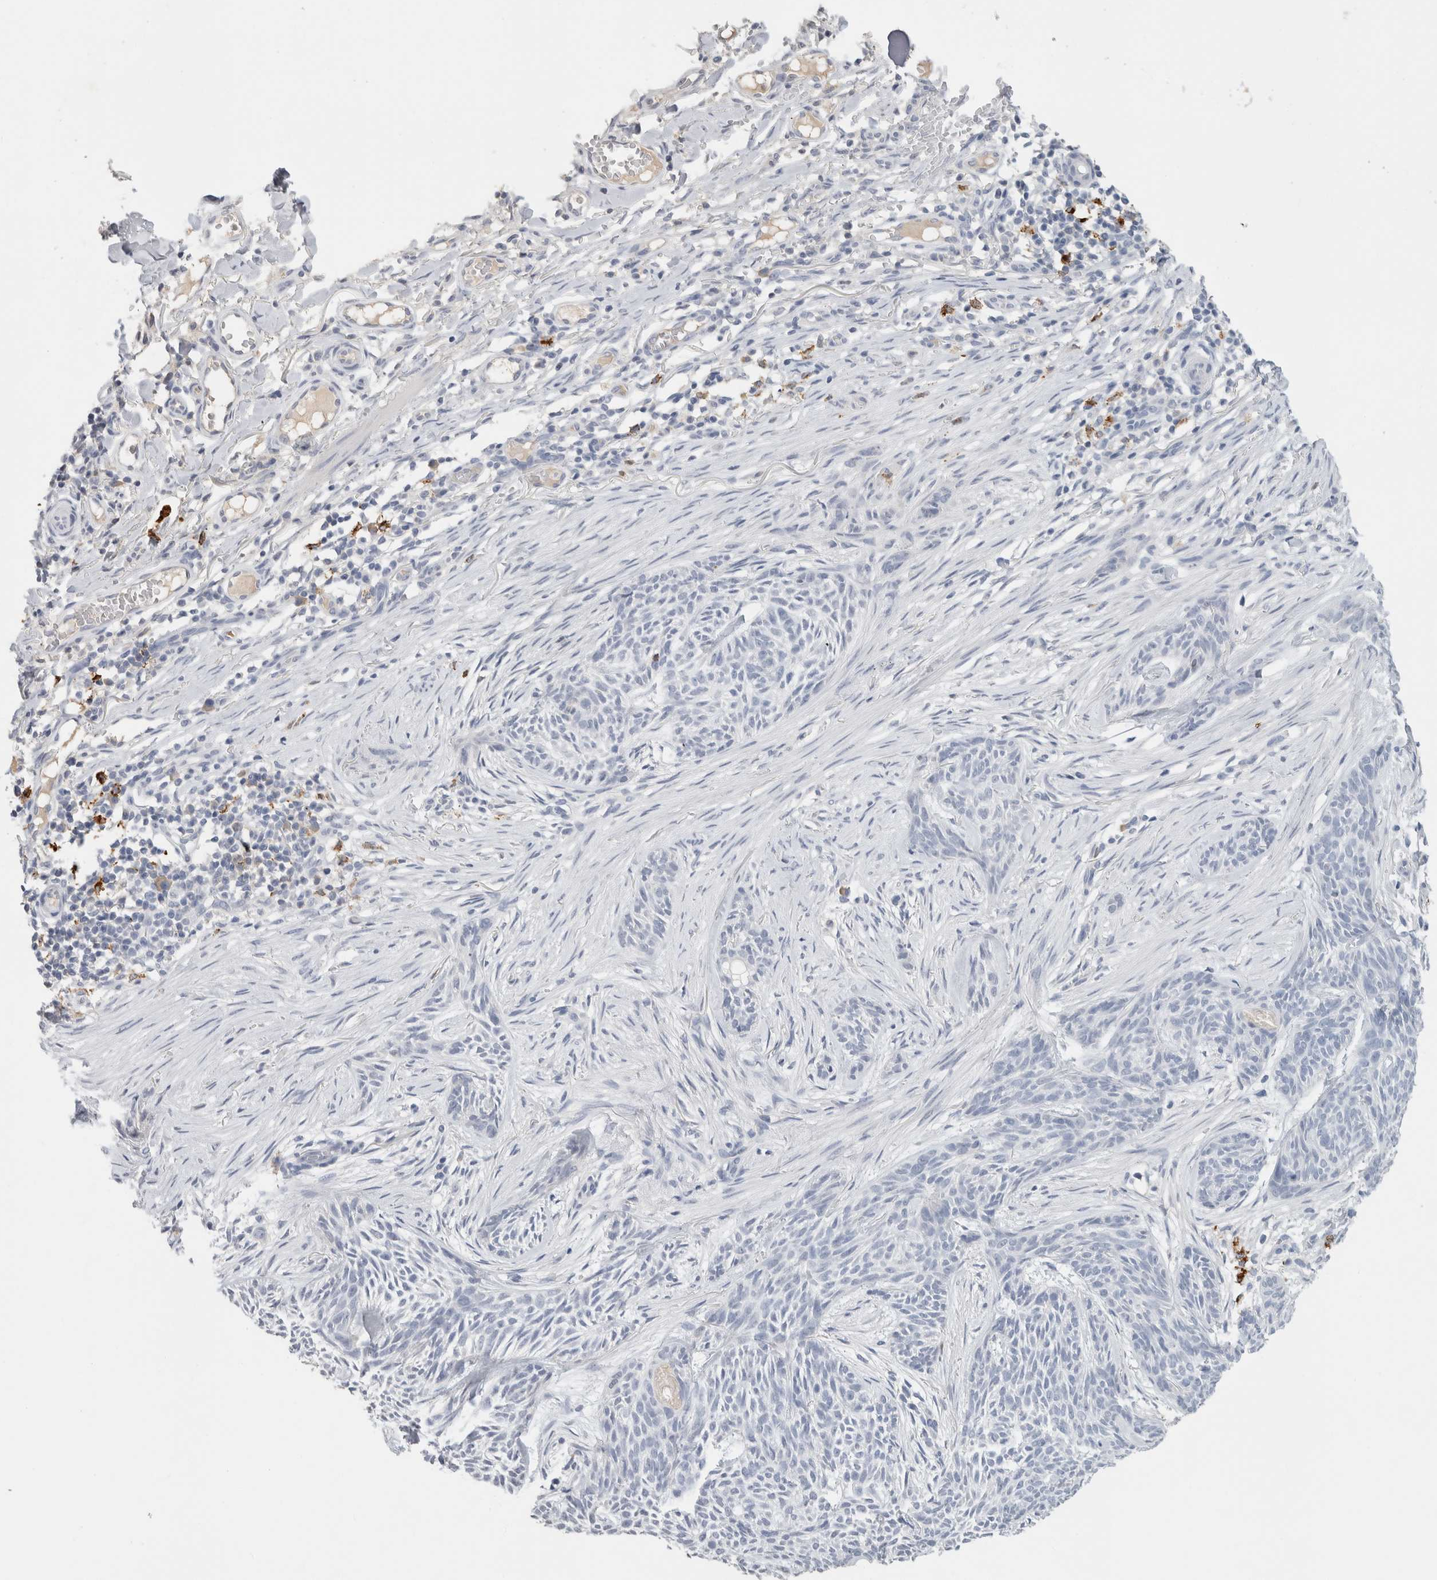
{"staining": {"intensity": "negative", "quantity": "none", "location": "none"}, "tissue": "skin cancer", "cell_type": "Tumor cells", "image_type": "cancer", "snomed": [{"axis": "morphology", "description": "Basal cell carcinoma"}, {"axis": "topography", "description": "Skin"}], "caption": "Tumor cells show no significant expression in skin cancer (basal cell carcinoma).", "gene": "LAMP3", "patient": {"sex": "female", "age": 59}}